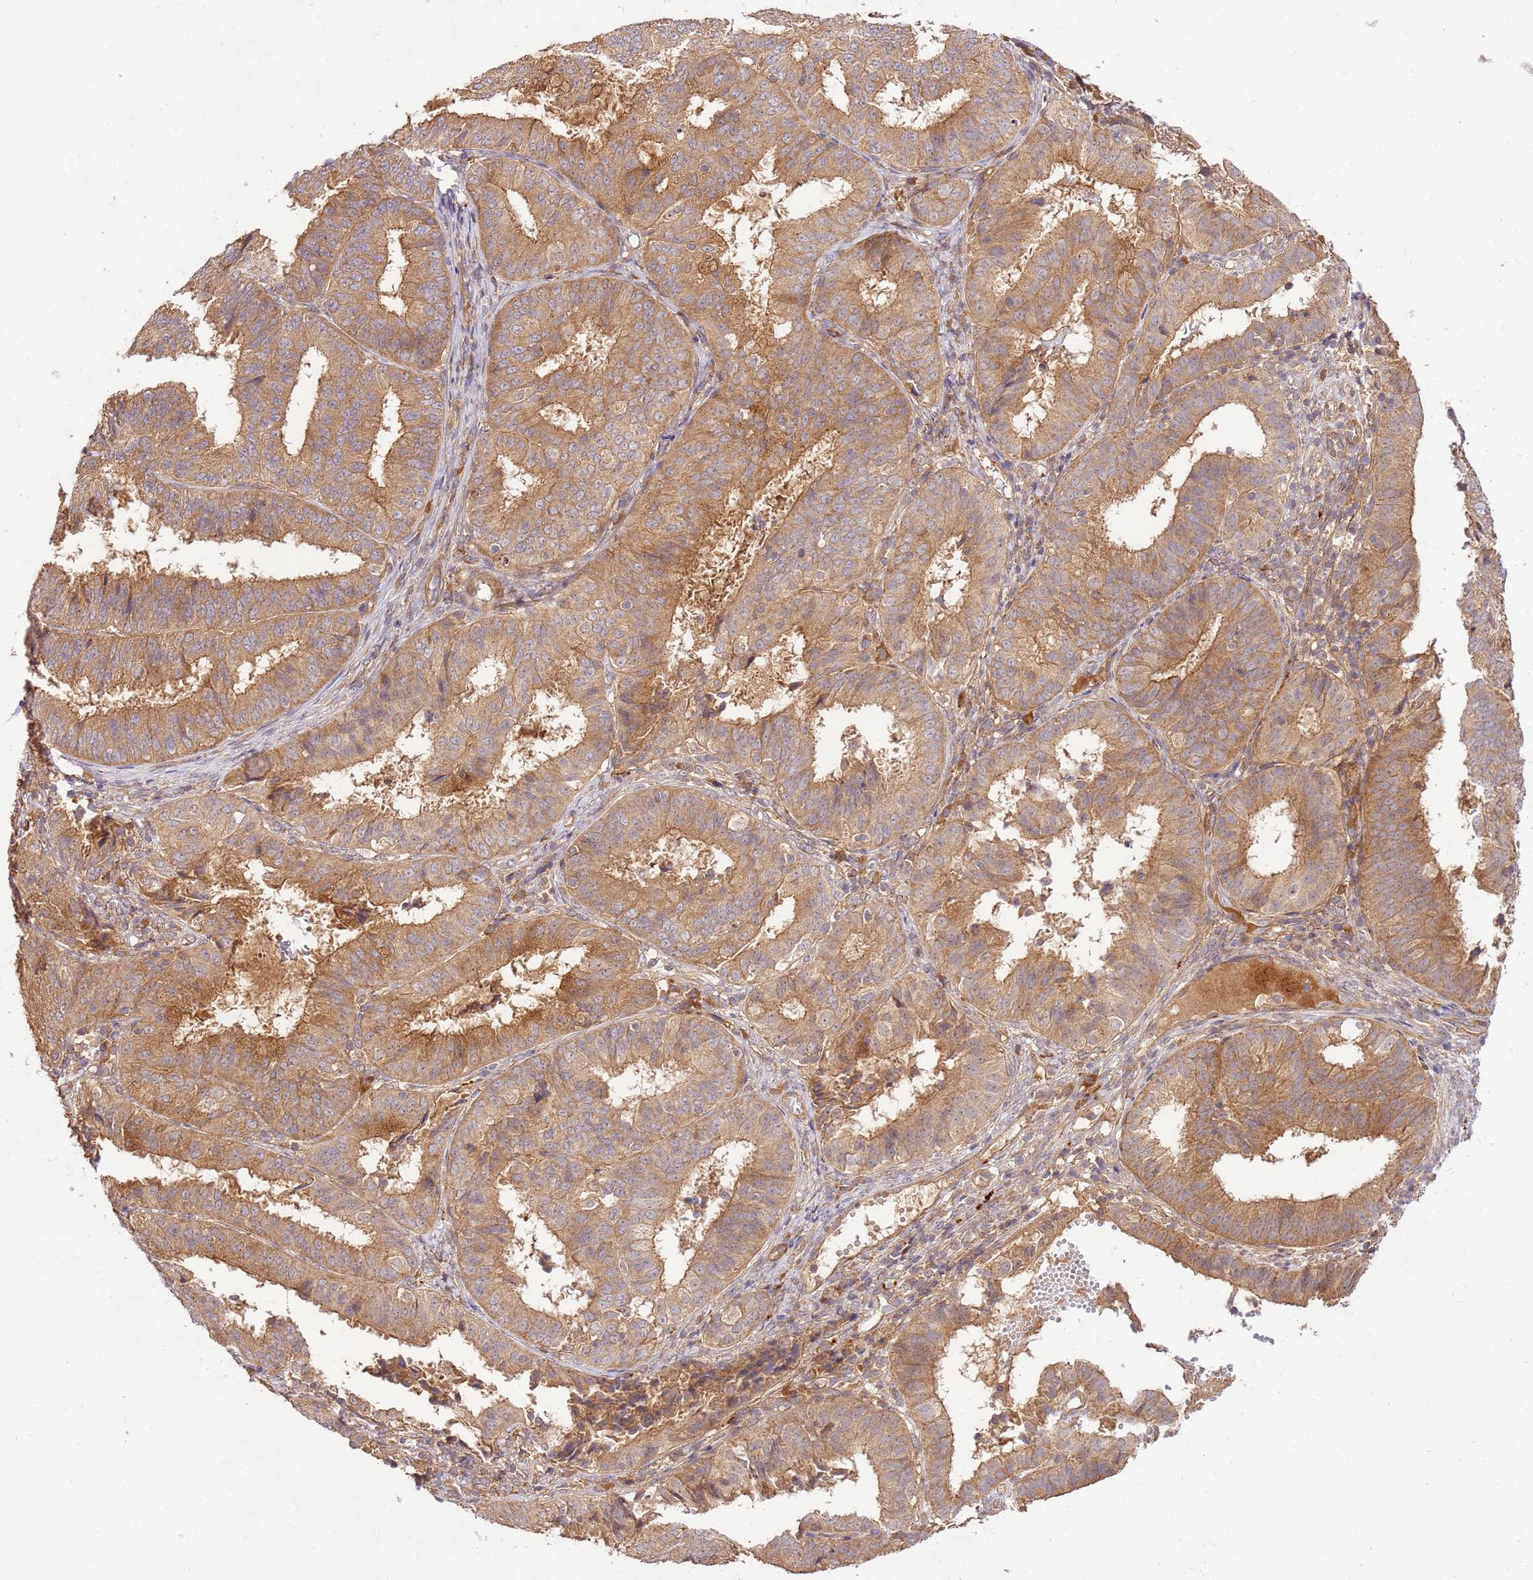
{"staining": {"intensity": "moderate", "quantity": ">75%", "location": "cytoplasmic/membranous"}, "tissue": "endometrial cancer", "cell_type": "Tumor cells", "image_type": "cancer", "snomed": [{"axis": "morphology", "description": "Adenocarcinoma, NOS"}, {"axis": "topography", "description": "Endometrium"}], "caption": "IHC image of neoplastic tissue: human adenocarcinoma (endometrial) stained using immunohistochemistry (IHC) shows medium levels of moderate protein expression localized specifically in the cytoplasmic/membranous of tumor cells, appearing as a cytoplasmic/membranous brown color.", "gene": "GAREM1", "patient": {"sex": "female", "age": 51}}